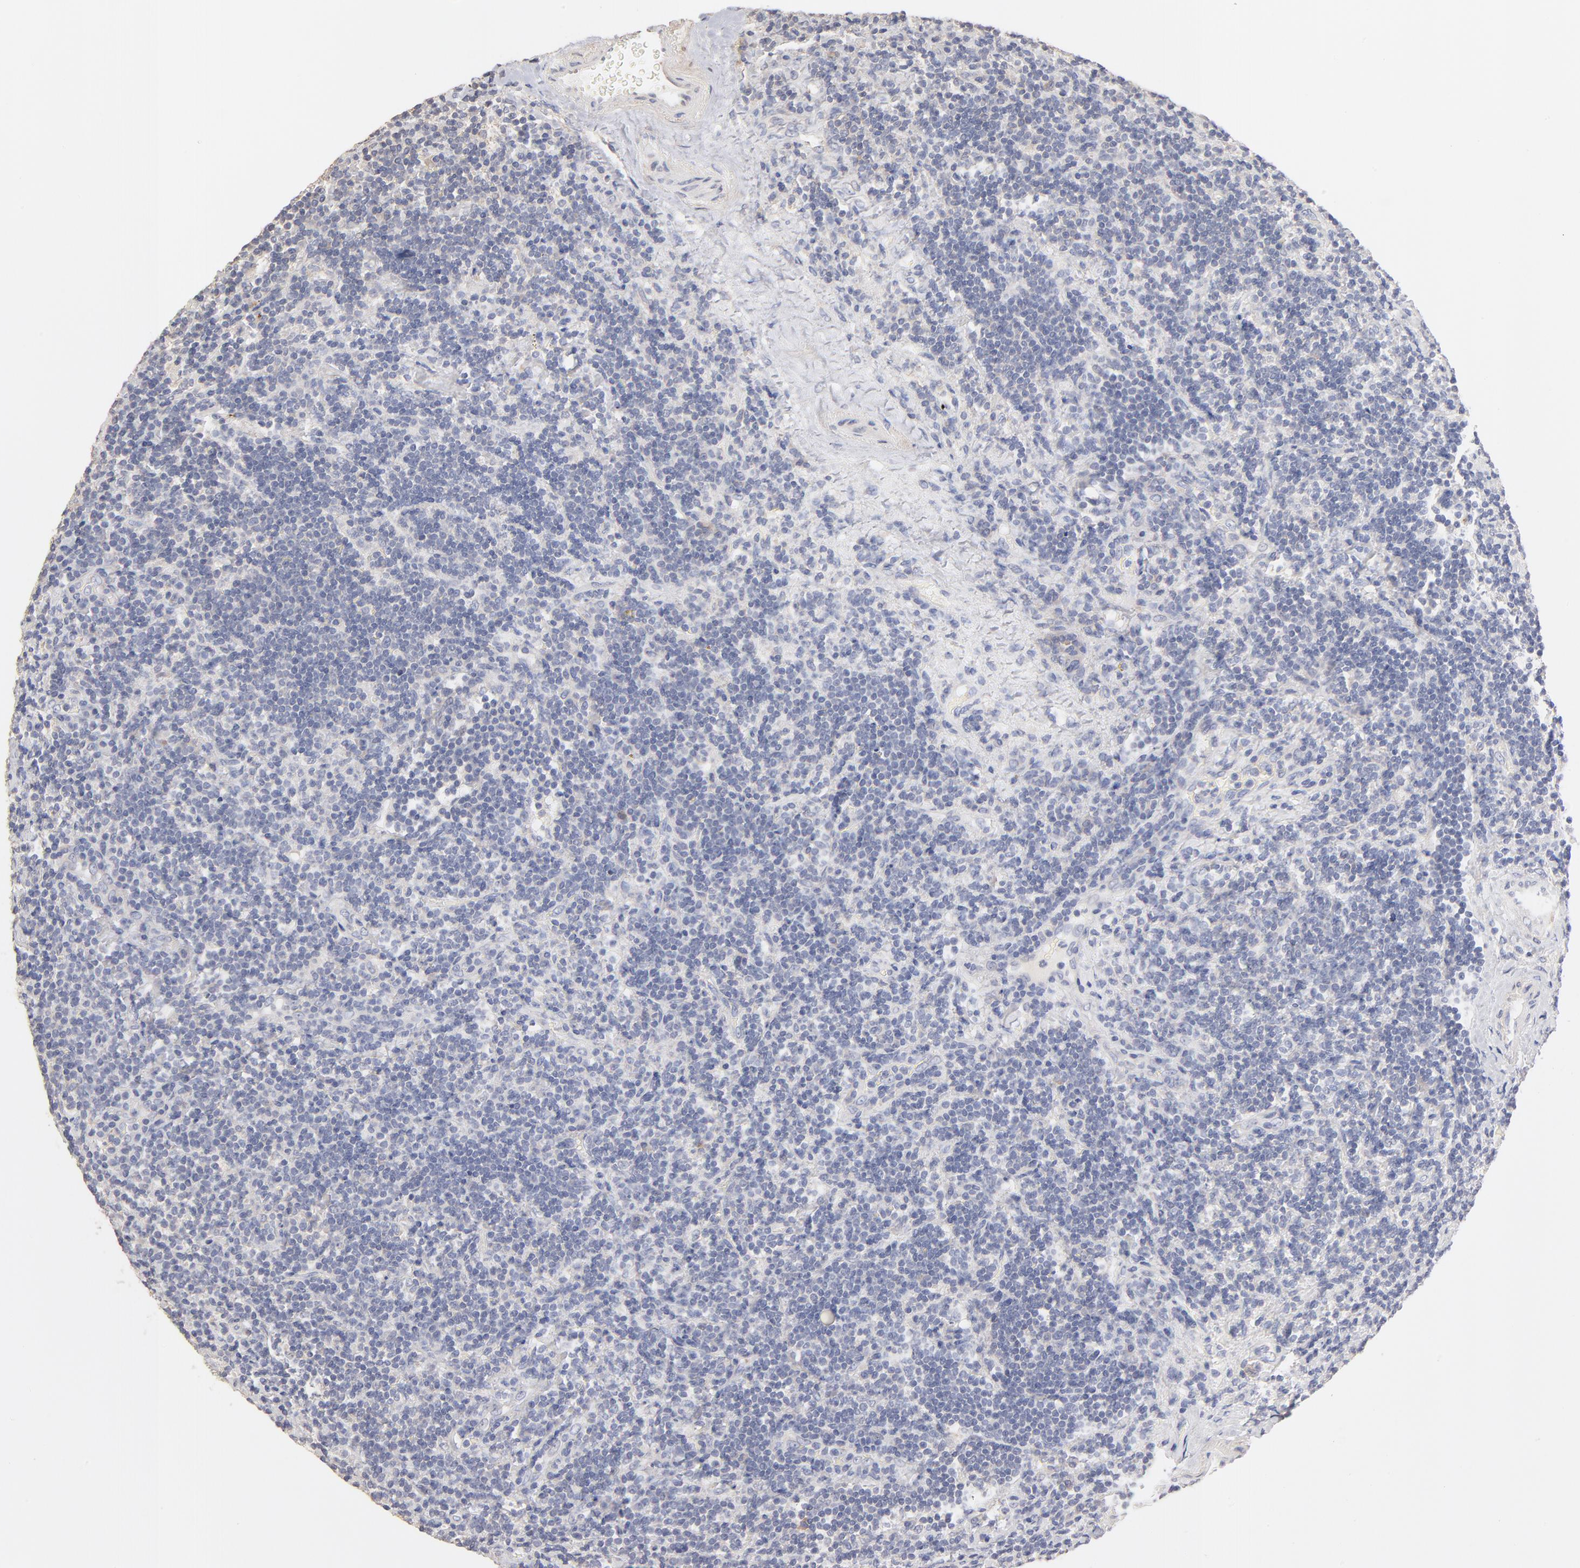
{"staining": {"intensity": "negative", "quantity": "none", "location": "none"}, "tissue": "lymphoma", "cell_type": "Tumor cells", "image_type": "cancer", "snomed": [{"axis": "morphology", "description": "Malignant lymphoma, non-Hodgkin's type, Low grade"}, {"axis": "topography", "description": "Spleen"}], "caption": "Malignant lymphoma, non-Hodgkin's type (low-grade) was stained to show a protein in brown. There is no significant expression in tumor cells.", "gene": "ITGA8", "patient": {"sex": "female", "age": 65}}